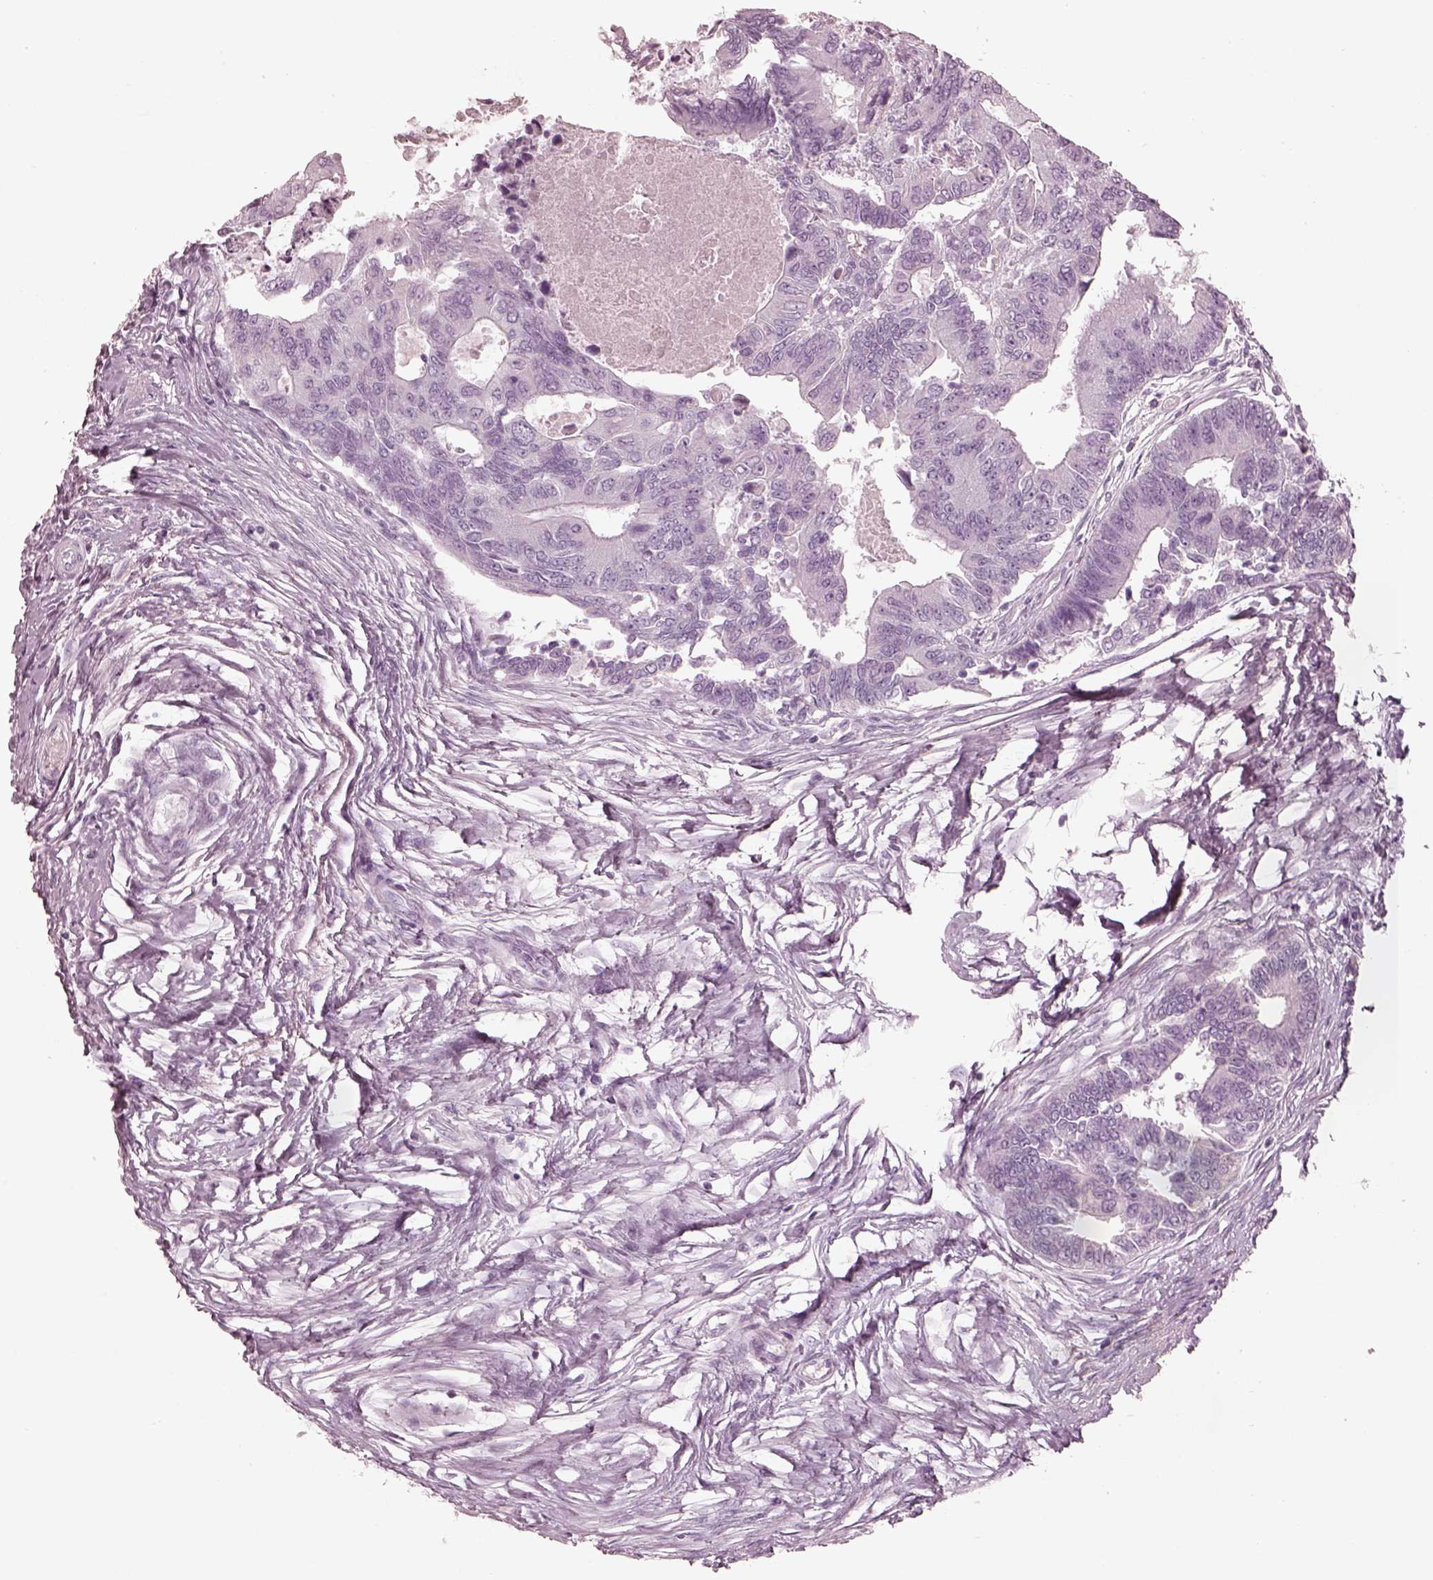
{"staining": {"intensity": "negative", "quantity": "none", "location": "none"}, "tissue": "colorectal cancer", "cell_type": "Tumor cells", "image_type": "cancer", "snomed": [{"axis": "morphology", "description": "Adenocarcinoma, NOS"}, {"axis": "topography", "description": "Colon"}], "caption": "DAB immunohistochemical staining of colorectal adenocarcinoma demonstrates no significant positivity in tumor cells.", "gene": "OPN4", "patient": {"sex": "female", "age": 67}}